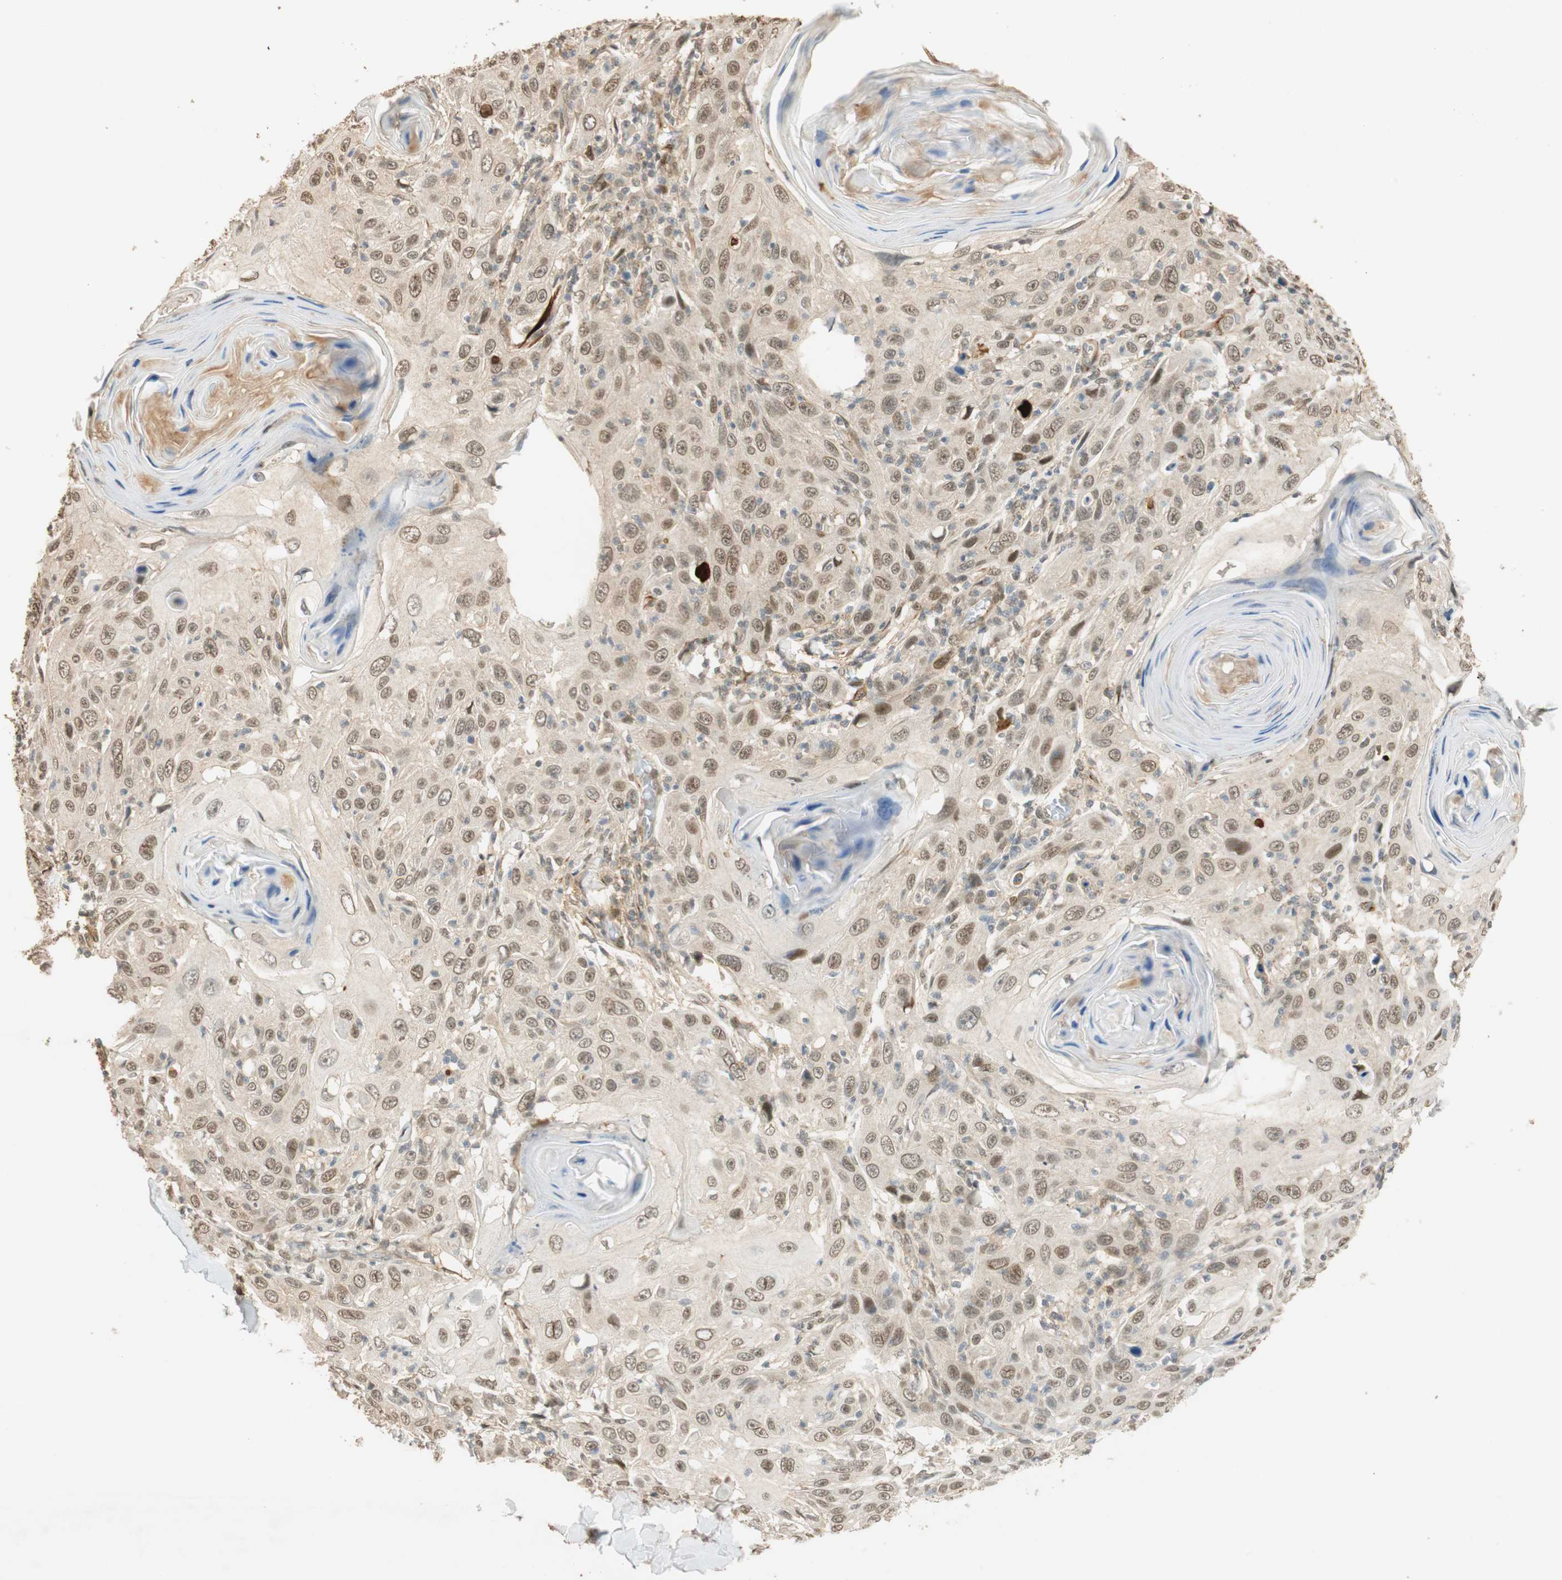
{"staining": {"intensity": "weak", "quantity": "25%-75%", "location": "nuclear"}, "tissue": "skin cancer", "cell_type": "Tumor cells", "image_type": "cancer", "snomed": [{"axis": "morphology", "description": "Squamous cell carcinoma, NOS"}, {"axis": "topography", "description": "Skin"}], "caption": "Weak nuclear protein positivity is present in about 25%-75% of tumor cells in skin cancer (squamous cell carcinoma).", "gene": "NES", "patient": {"sex": "female", "age": 88}}